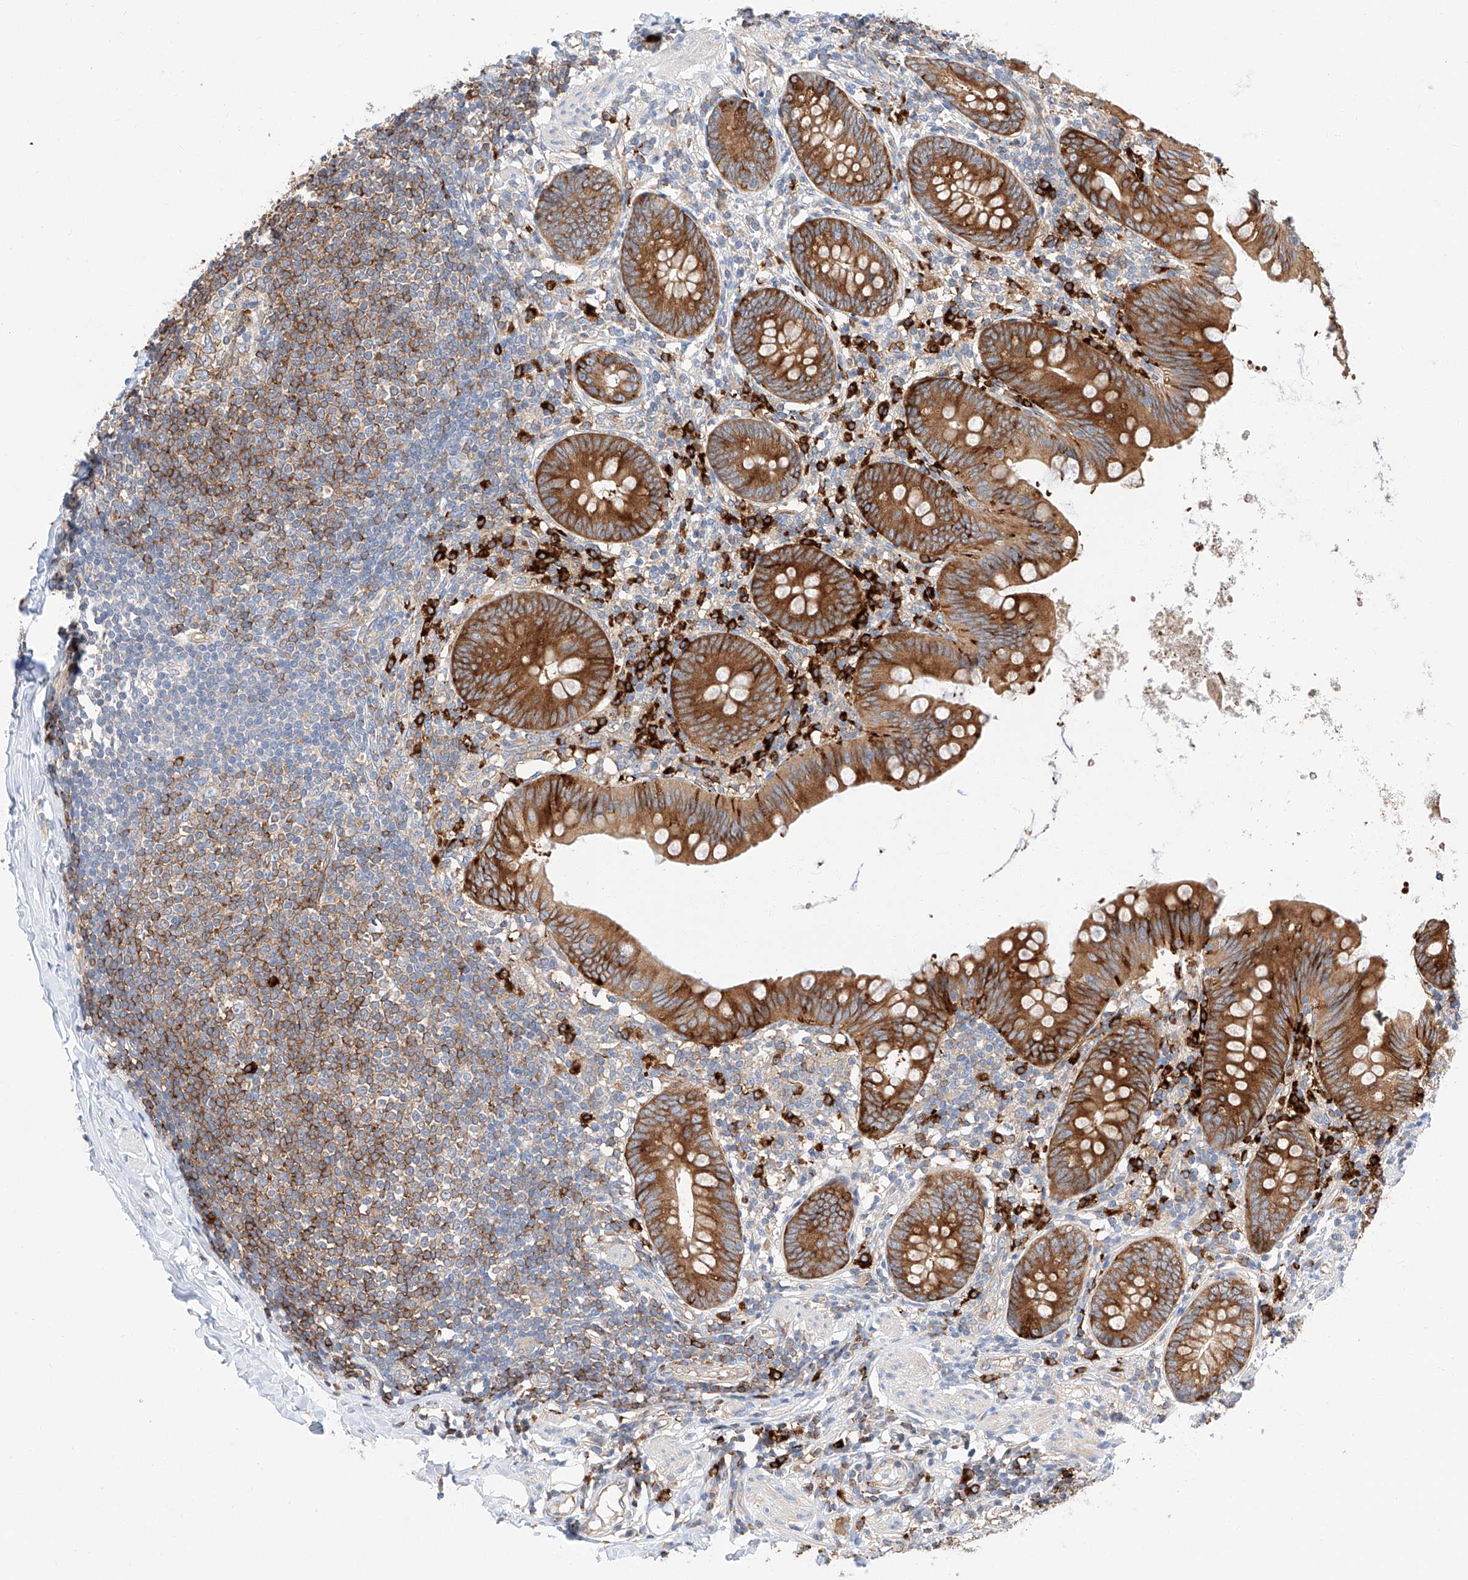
{"staining": {"intensity": "strong", "quantity": ">75%", "location": "cytoplasmic/membranous"}, "tissue": "appendix", "cell_type": "Glandular cells", "image_type": "normal", "snomed": [{"axis": "morphology", "description": "Normal tissue, NOS"}, {"axis": "topography", "description": "Appendix"}], "caption": "A high-resolution histopathology image shows immunohistochemistry (IHC) staining of normal appendix, which exhibits strong cytoplasmic/membranous positivity in approximately >75% of glandular cells. Nuclei are stained in blue.", "gene": "GLMN", "patient": {"sex": "female", "age": 62}}